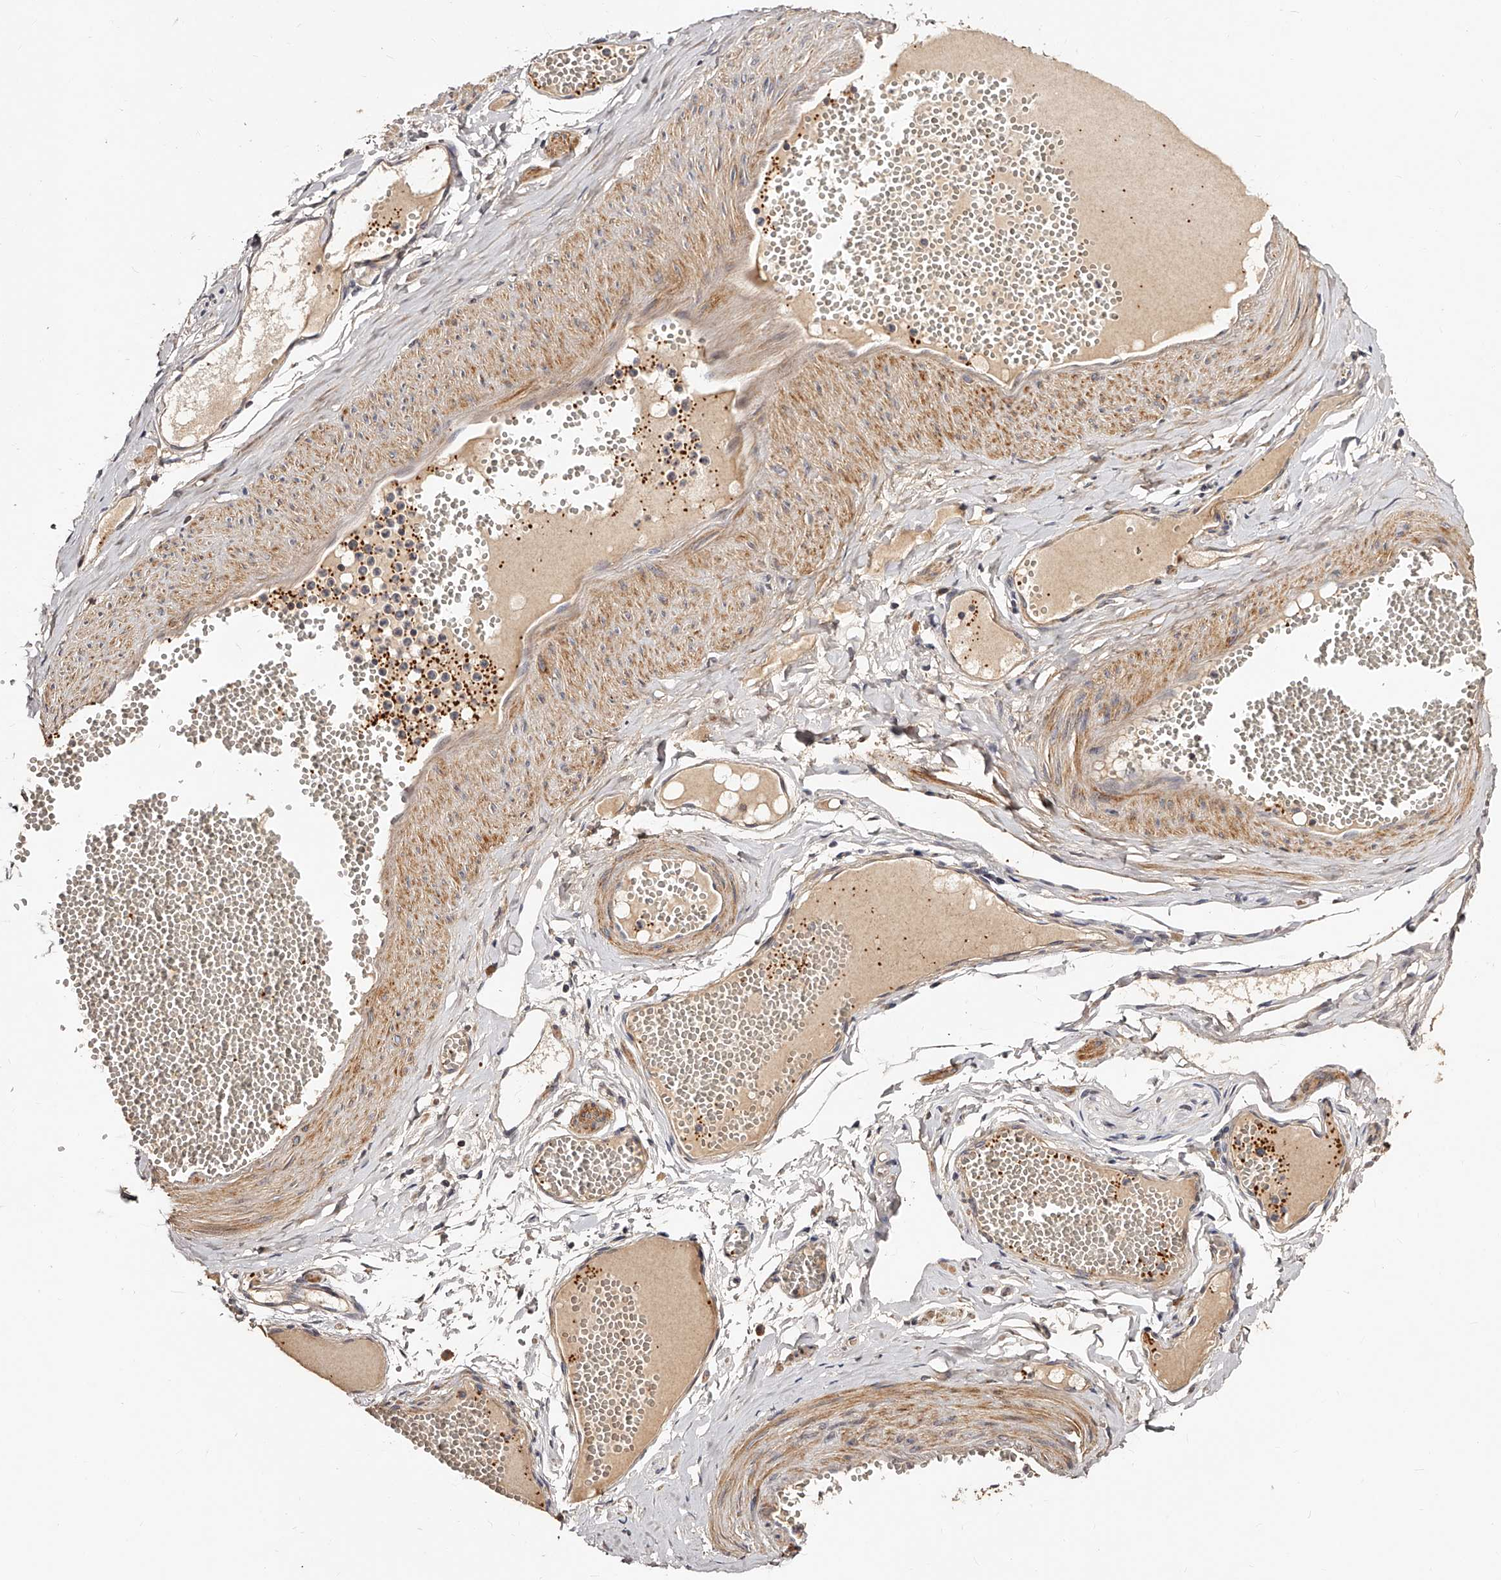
{"staining": {"intensity": "strong", "quantity": ">75%", "location": "cytoplasmic/membranous"}, "tissue": "soft tissue", "cell_type": "Chondrocytes", "image_type": "normal", "snomed": [{"axis": "morphology", "description": "Normal tissue, NOS"}, {"axis": "topography", "description": "Smooth muscle"}, {"axis": "topography", "description": "Peripheral nerve tissue"}], "caption": "An image showing strong cytoplasmic/membranous positivity in about >75% of chondrocytes in normal soft tissue, as visualized by brown immunohistochemical staining.", "gene": "ZNF502", "patient": {"sex": "female", "age": 39}}